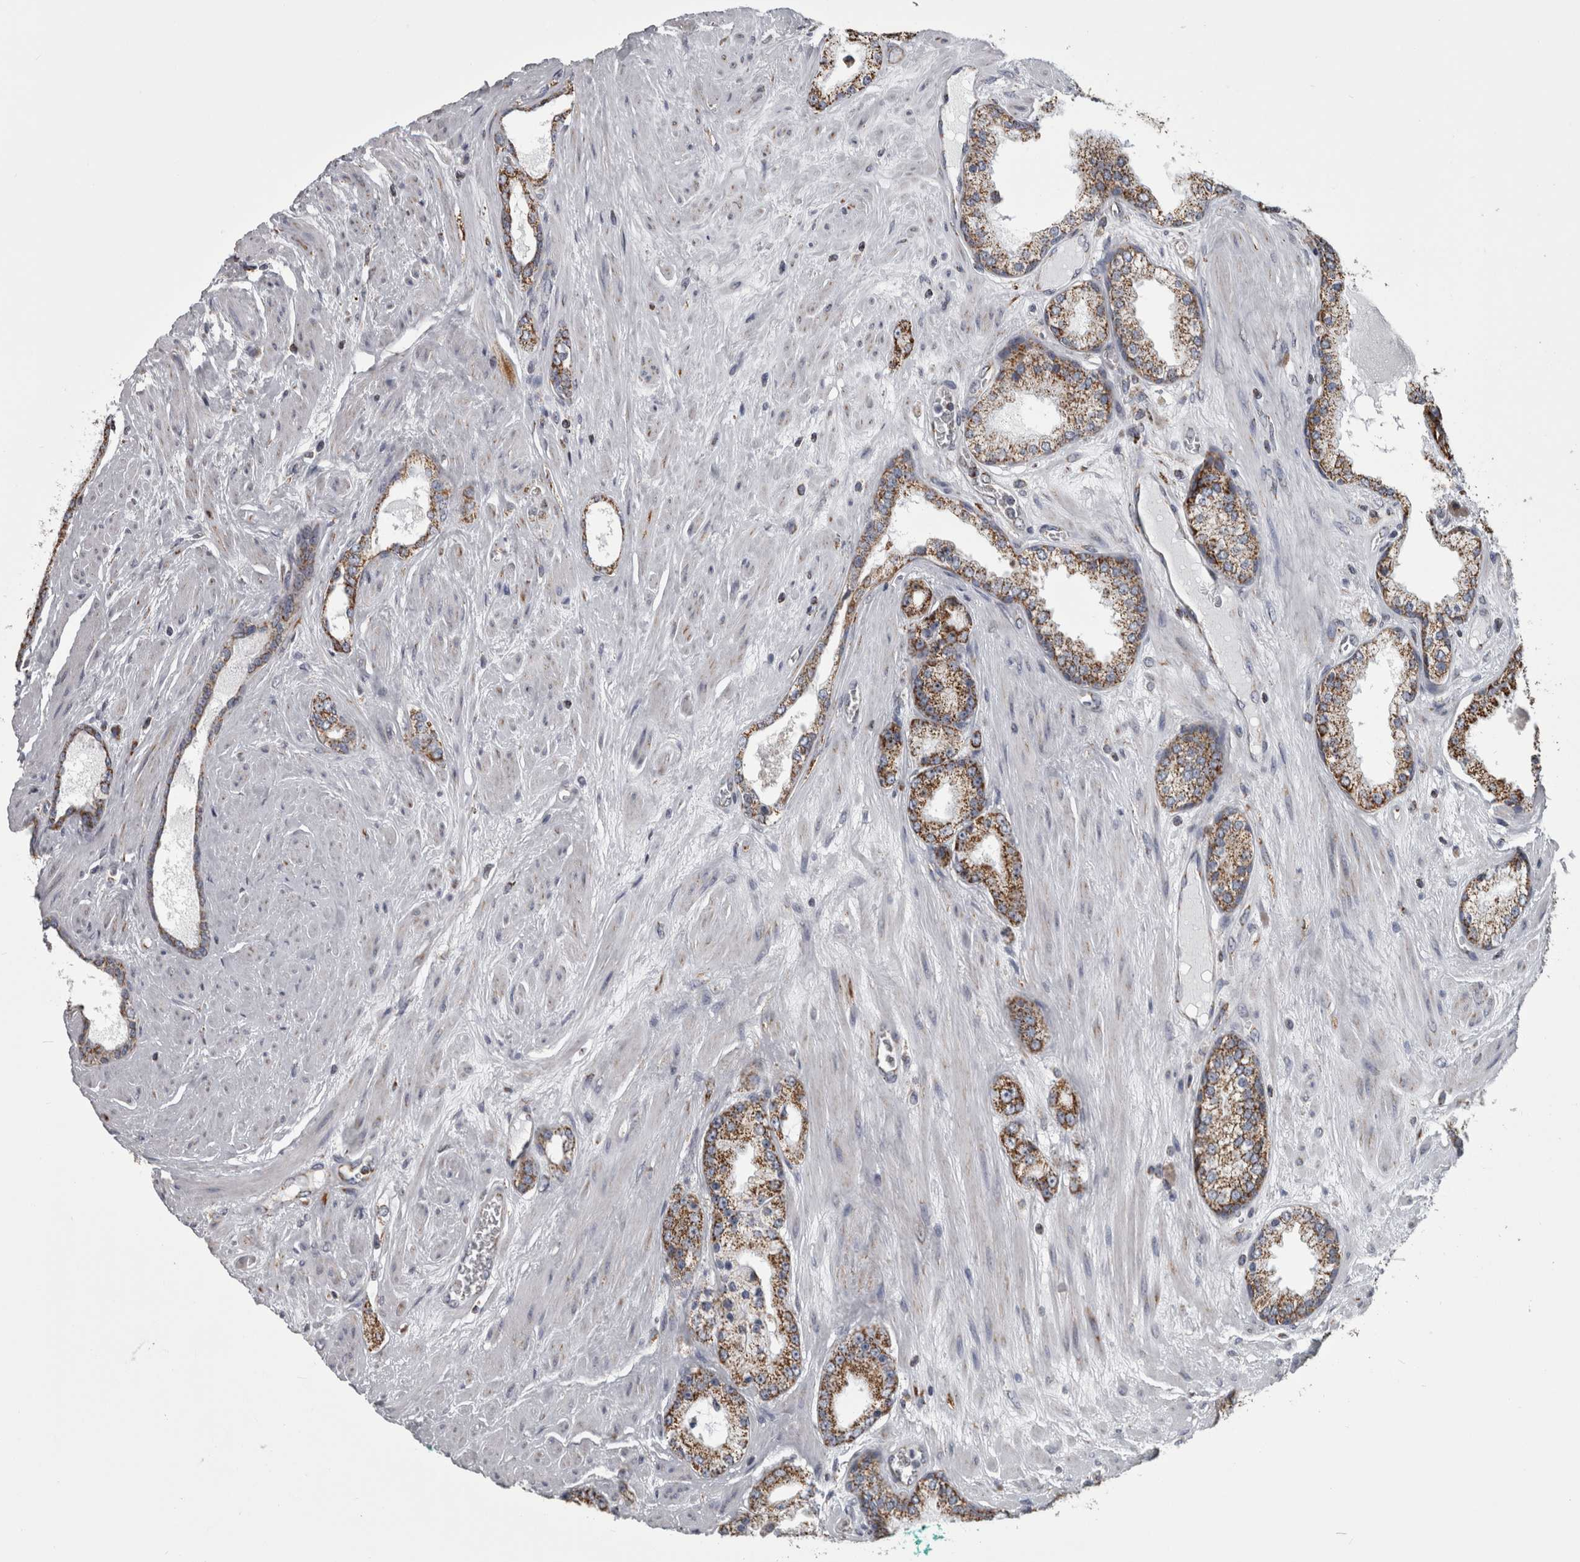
{"staining": {"intensity": "moderate", "quantity": ">75%", "location": "cytoplasmic/membranous"}, "tissue": "prostate cancer", "cell_type": "Tumor cells", "image_type": "cancer", "snomed": [{"axis": "morphology", "description": "Adenocarcinoma, Low grade"}, {"axis": "topography", "description": "Prostate"}], "caption": "Moderate cytoplasmic/membranous expression for a protein is seen in approximately >75% of tumor cells of prostate cancer (low-grade adenocarcinoma) using immunohistochemistry.", "gene": "MDH2", "patient": {"sex": "male", "age": 62}}